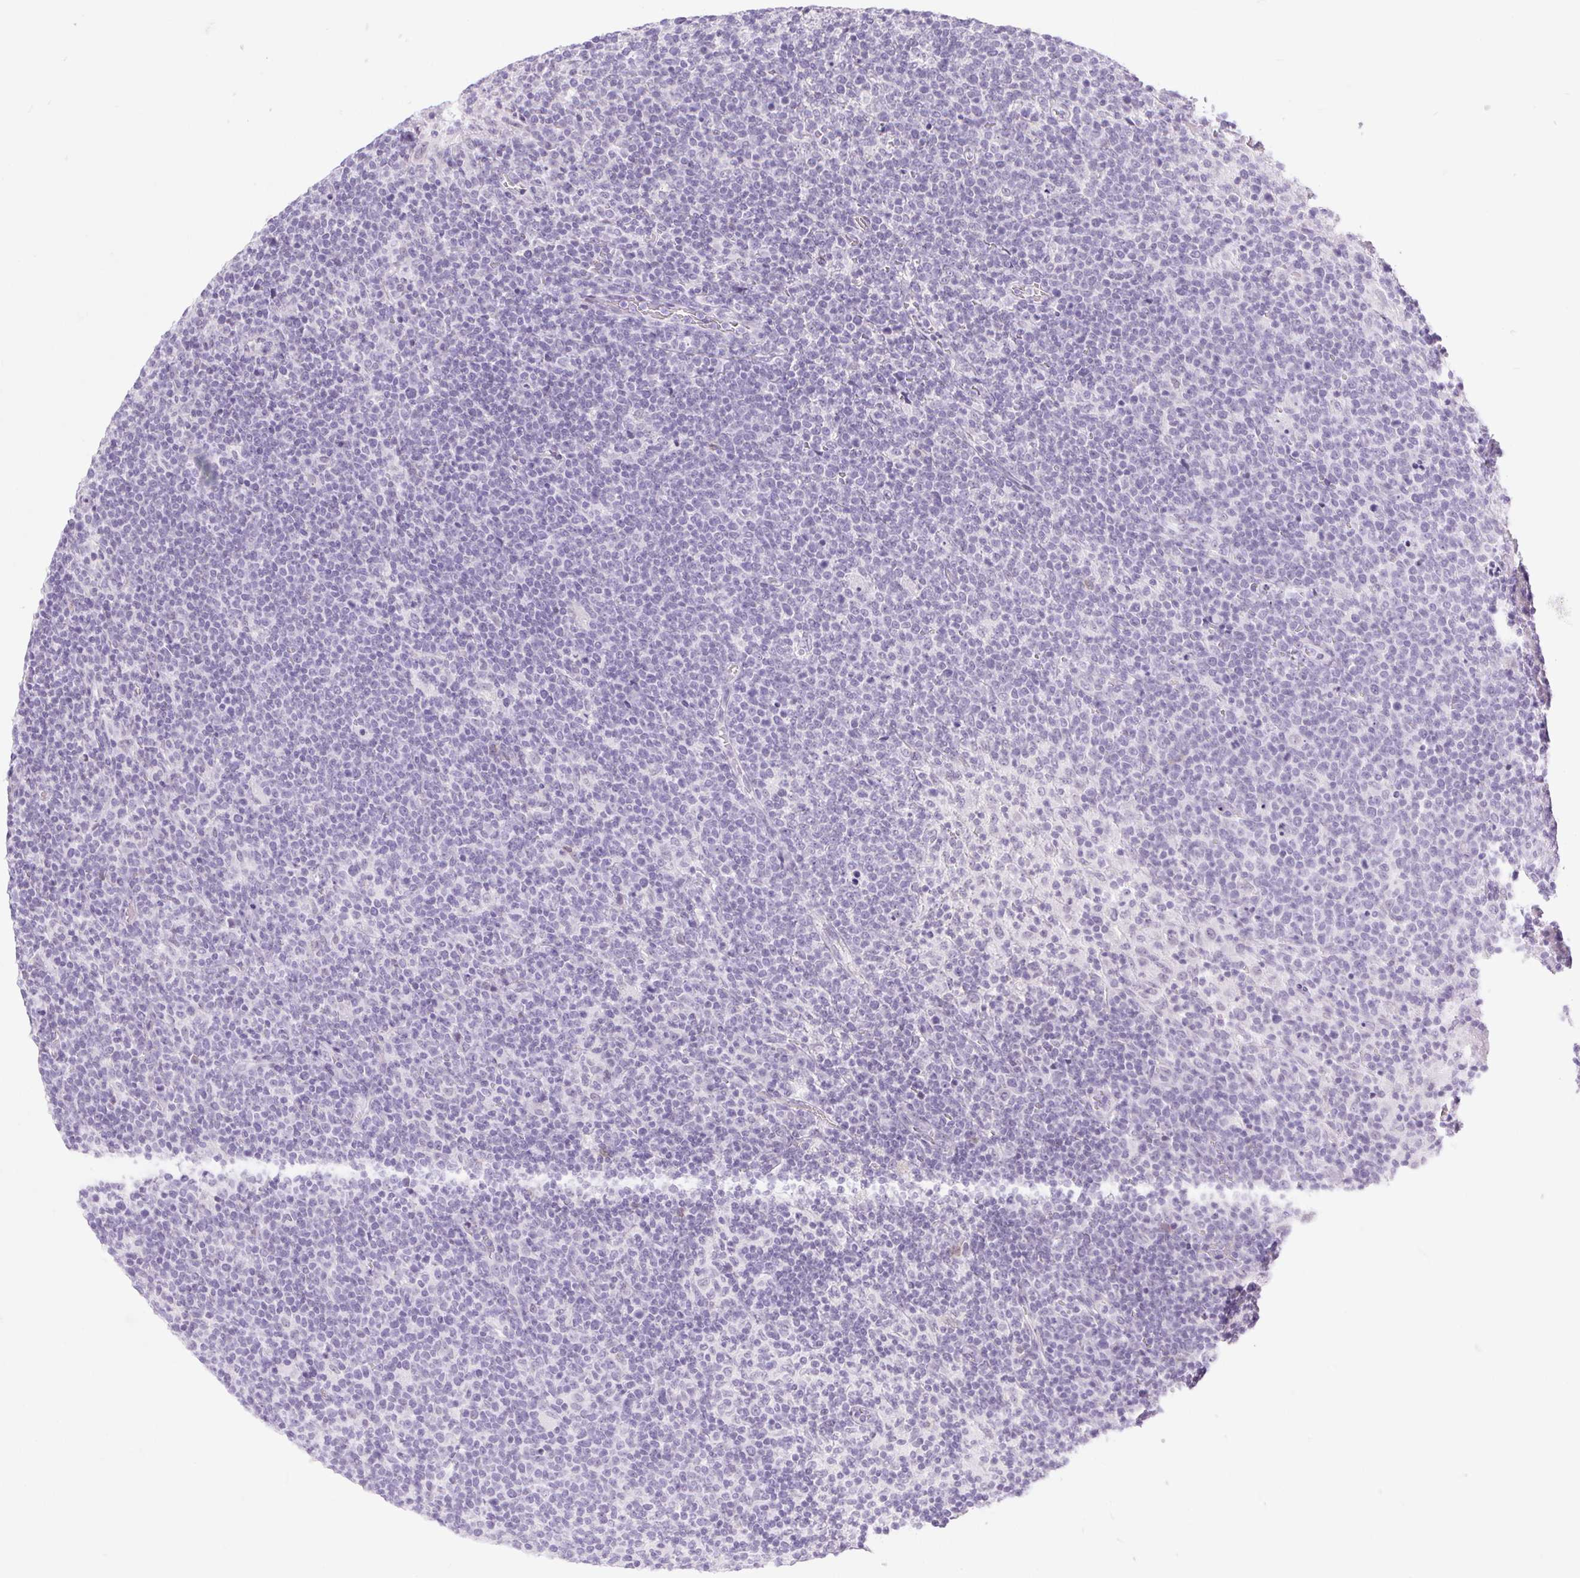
{"staining": {"intensity": "negative", "quantity": "none", "location": "none"}, "tissue": "lymphoma", "cell_type": "Tumor cells", "image_type": "cancer", "snomed": [{"axis": "morphology", "description": "Malignant lymphoma, non-Hodgkin's type, High grade"}, {"axis": "topography", "description": "Lymph node"}], "caption": "Protein analysis of lymphoma exhibits no significant positivity in tumor cells.", "gene": "BCAS1", "patient": {"sex": "male", "age": 61}}